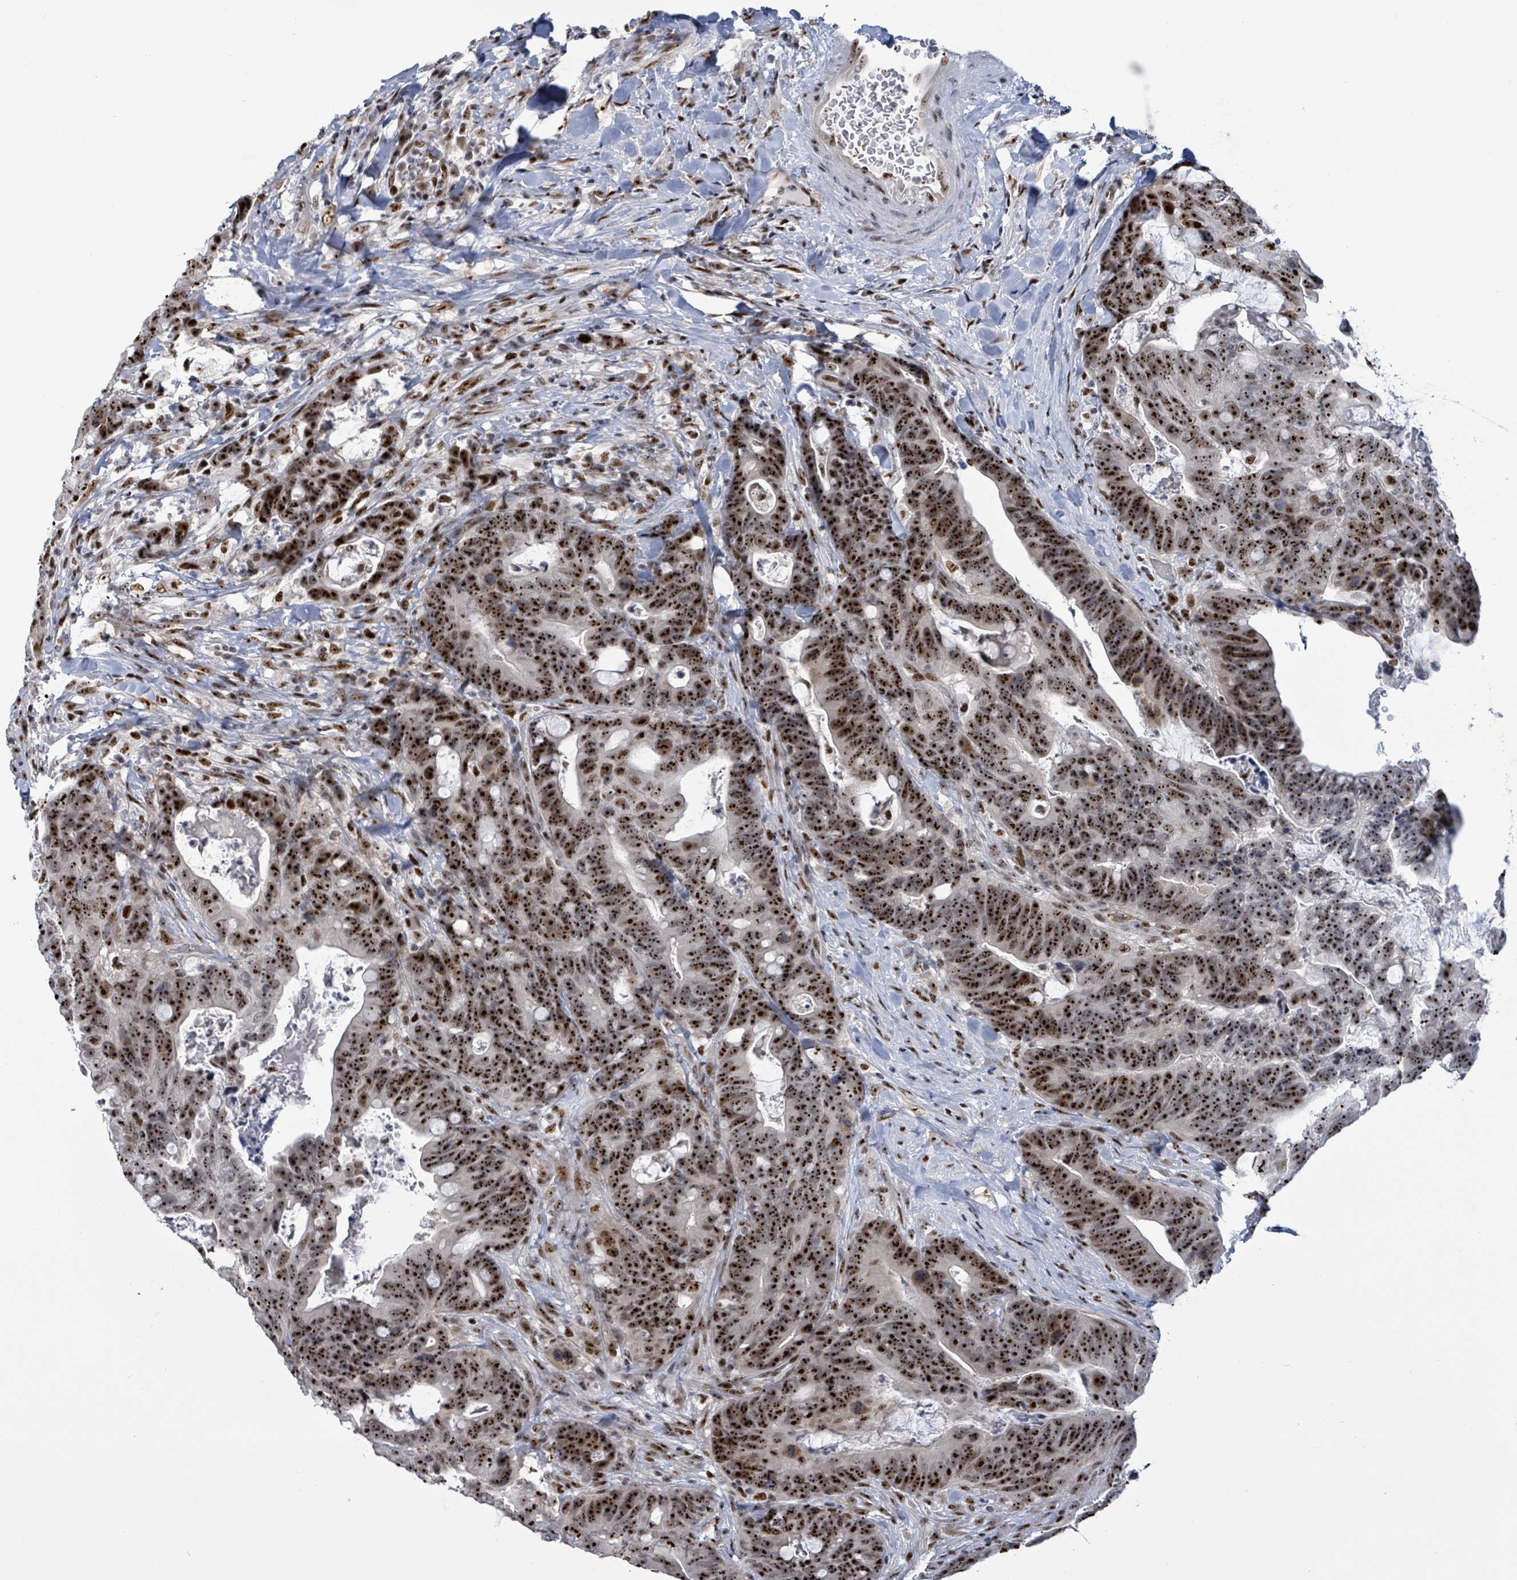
{"staining": {"intensity": "strong", "quantity": ">75%", "location": "nuclear"}, "tissue": "colorectal cancer", "cell_type": "Tumor cells", "image_type": "cancer", "snomed": [{"axis": "morphology", "description": "Adenocarcinoma, NOS"}, {"axis": "topography", "description": "Colon"}], "caption": "This is a histology image of immunohistochemistry staining of colorectal adenocarcinoma, which shows strong expression in the nuclear of tumor cells.", "gene": "RRN3", "patient": {"sex": "female", "age": 82}}